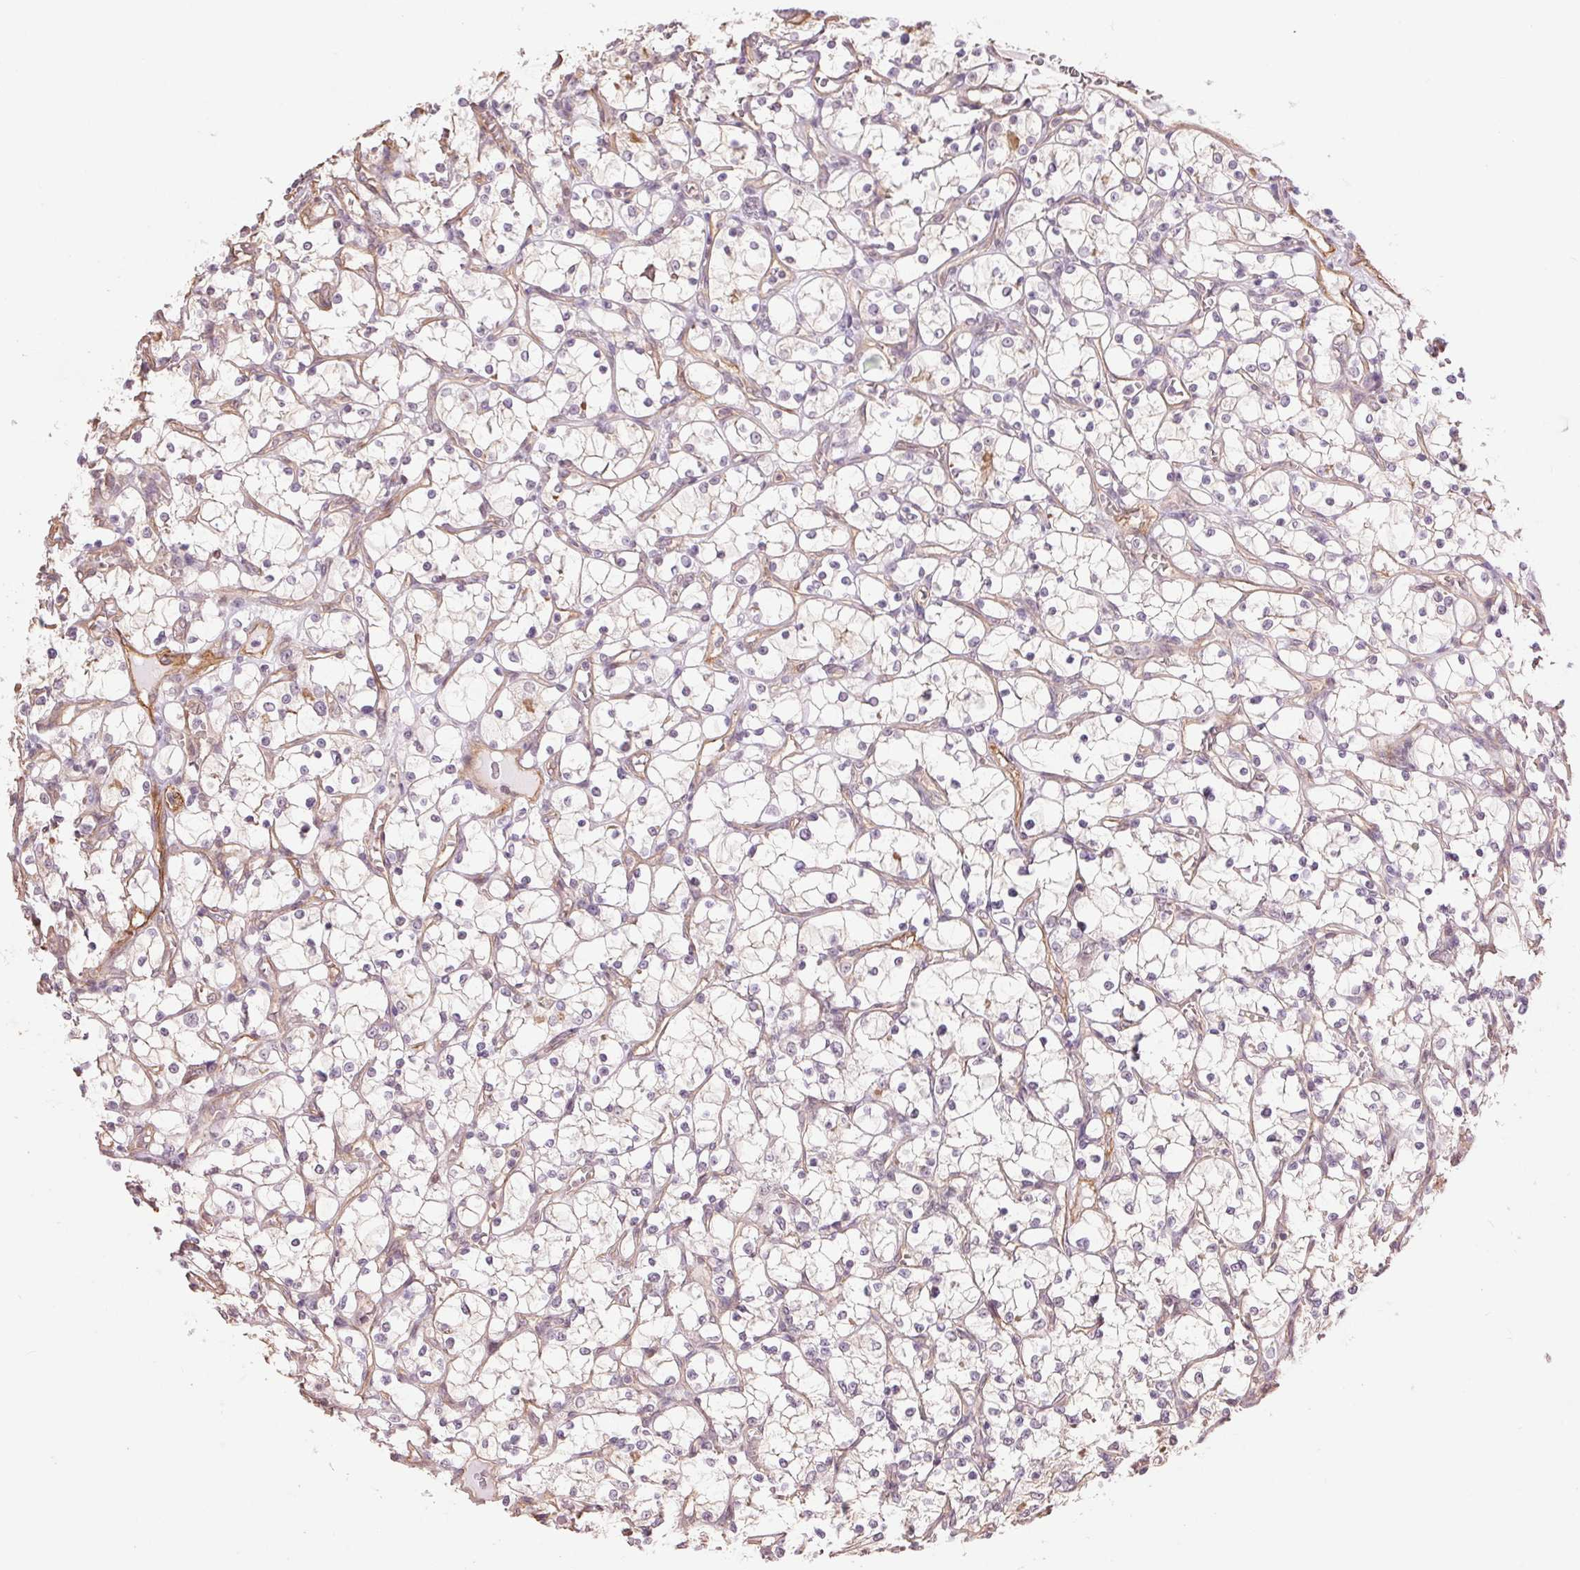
{"staining": {"intensity": "negative", "quantity": "none", "location": "none"}, "tissue": "renal cancer", "cell_type": "Tumor cells", "image_type": "cancer", "snomed": [{"axis": "morphology", "description": "Adenocarcinoma, NOS"}, {"axis": "topography", "description": "Kidney"}], "caption": "The image reveals no staining of tumor cells in renal adenocarcinoma. (DAB IHC with hematoxylin counter stain).", "gene": "PALM", "patient": {"sex": "female", "age": 69}}